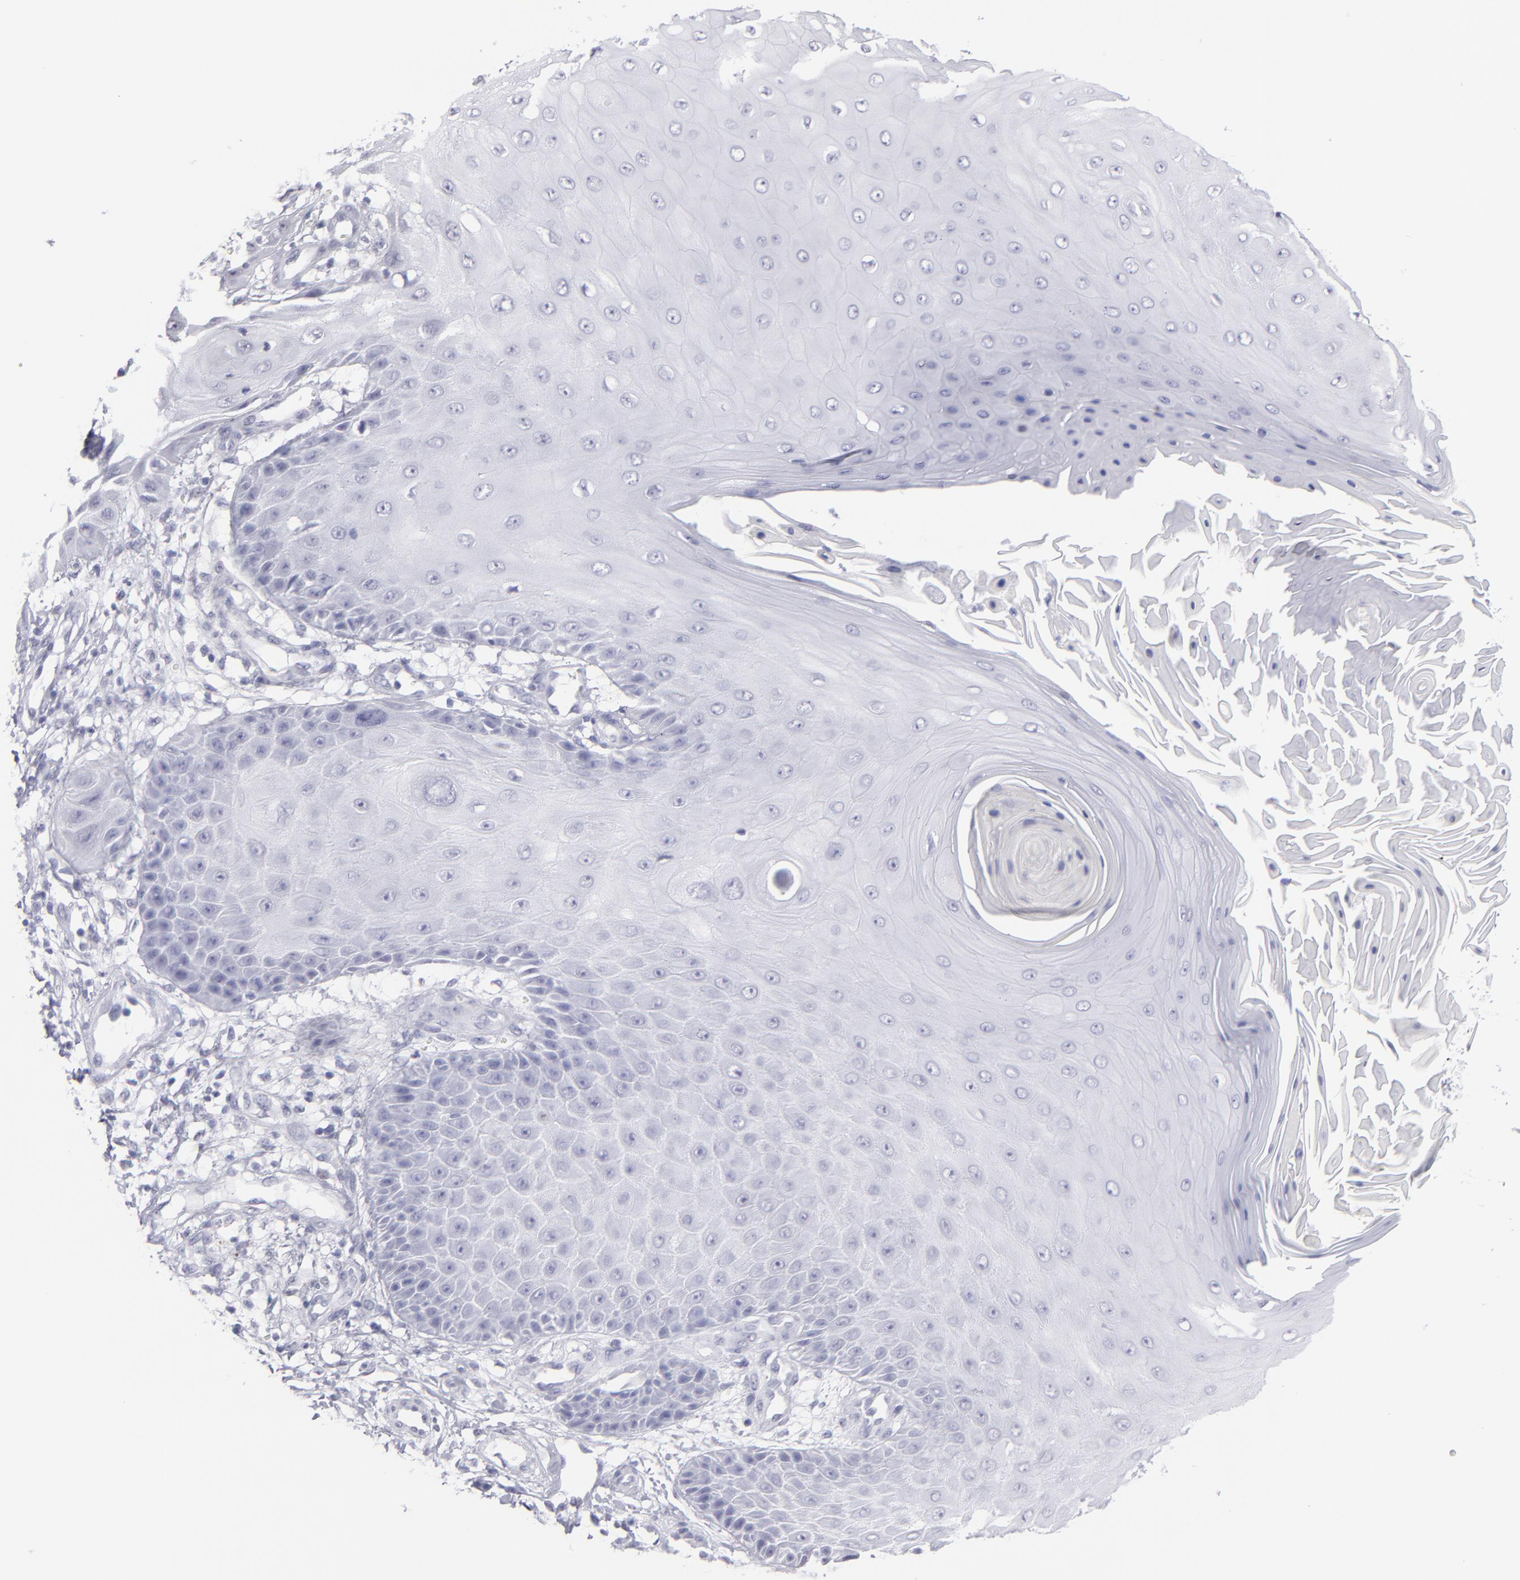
{"staining": {"intensity": "negative", "quantity": "none", "location": "none"}, "tissue": "skin cancer", "cell_type": "Tumor cells", "image_type": "cancer", "snomed": [{"axis": "morphology", "description": "Squamous cell carcinoma, NOS"}, {"axis": "topography", "description": "Skin"}], "caption": "High magnification brightfield microscopy of skin cancer stained with DAB (brown) and counterstained with hematoxylin (blue): tumor cells show no significant staining.", "gene": "ALDOB", "patient": {"sex": "female", "age": 40}}